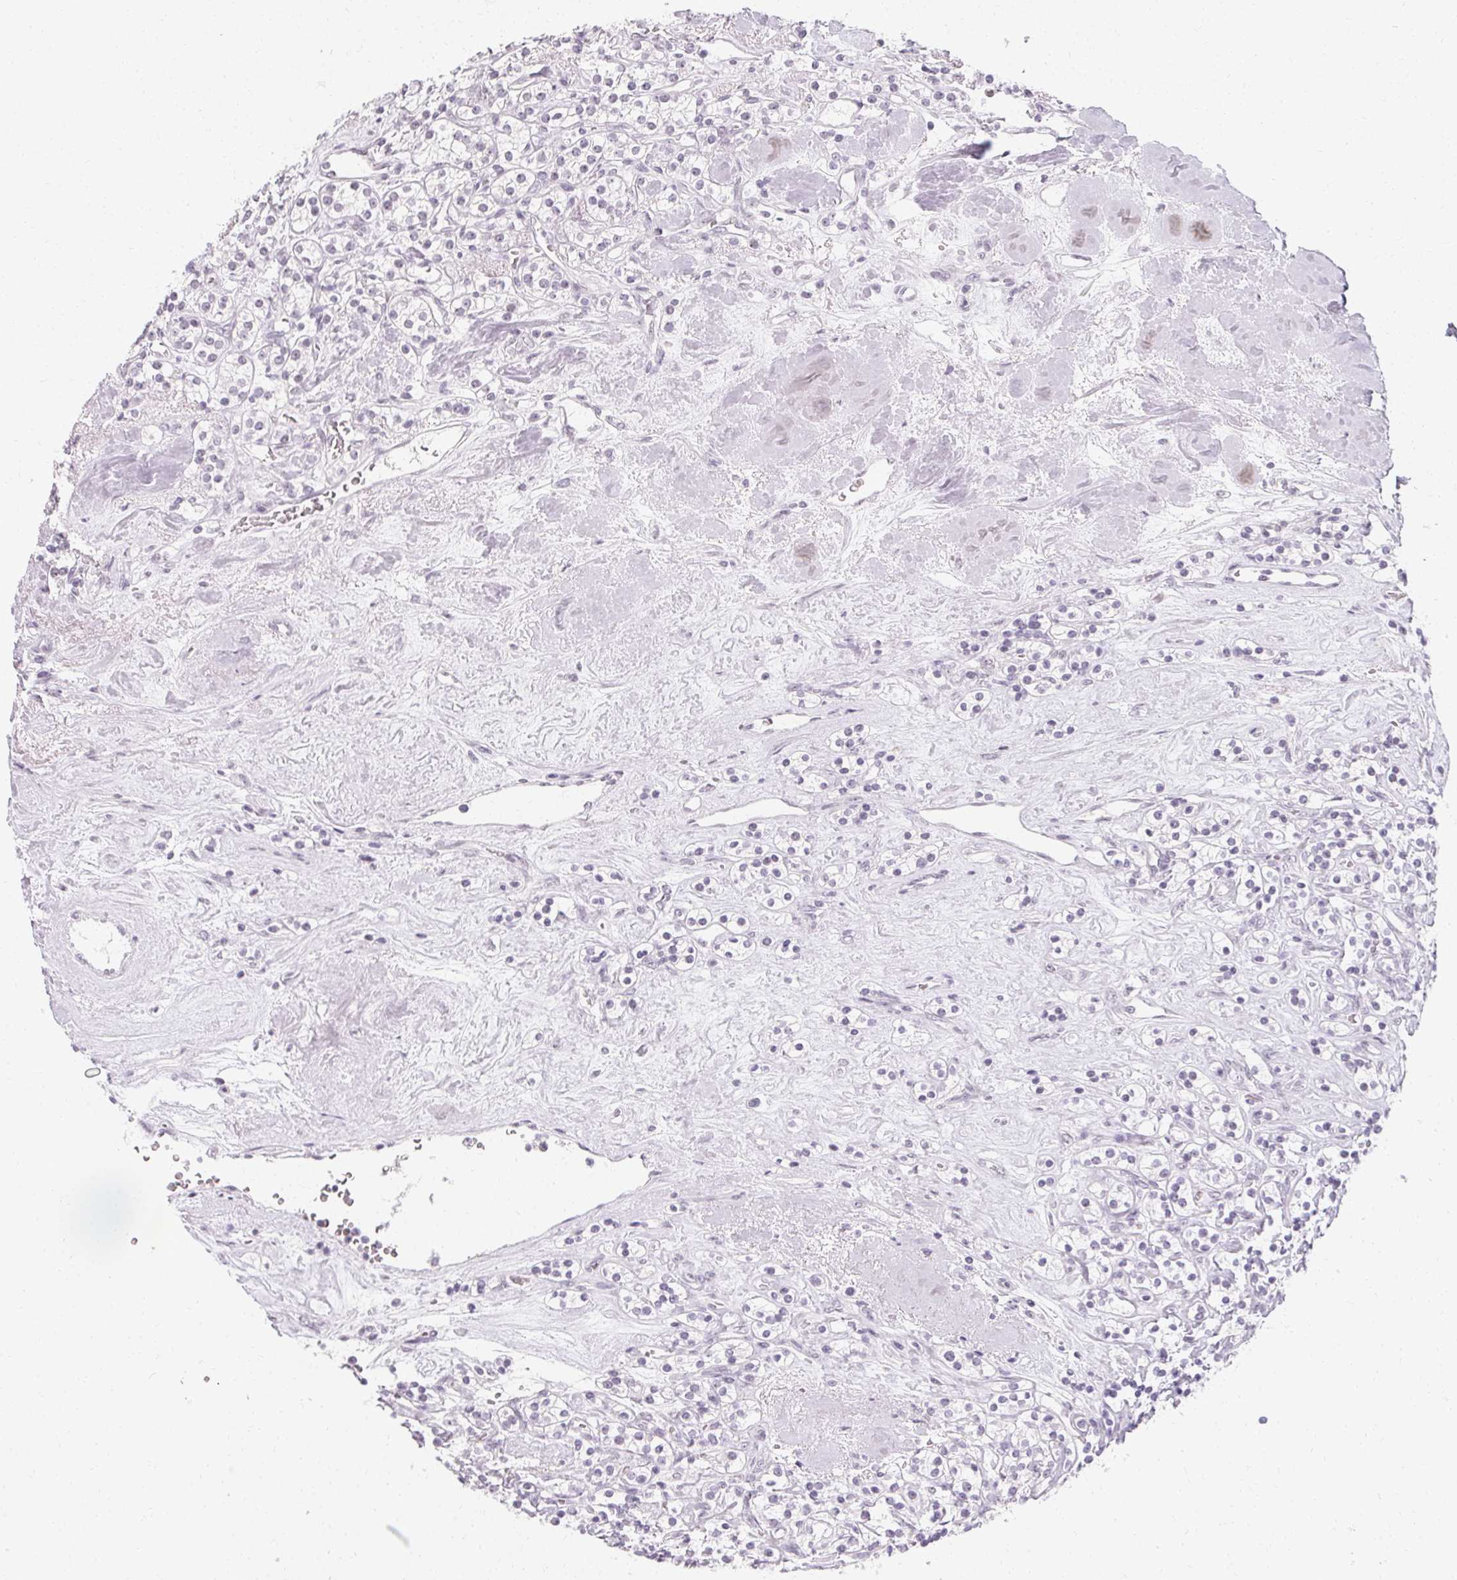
{"staining": {"intensity": "negative", "quantity": "none", "location": "none"}, "tissue": "renal cancer", "cell_type": "Tumor cells", "image_type": "cancer", "snomed": [{"axis": "morphology", "description": "Adenocarcinoma, NOS"}, {"axis": "topography", "description": "Kidney"}], "caption": "Immunohistochemistry (IHC) of renal adenocarcinoma displays no staining in tumor cells.", "gene": "SYNPR", "patient": {"sex": "male", "age": 77}}